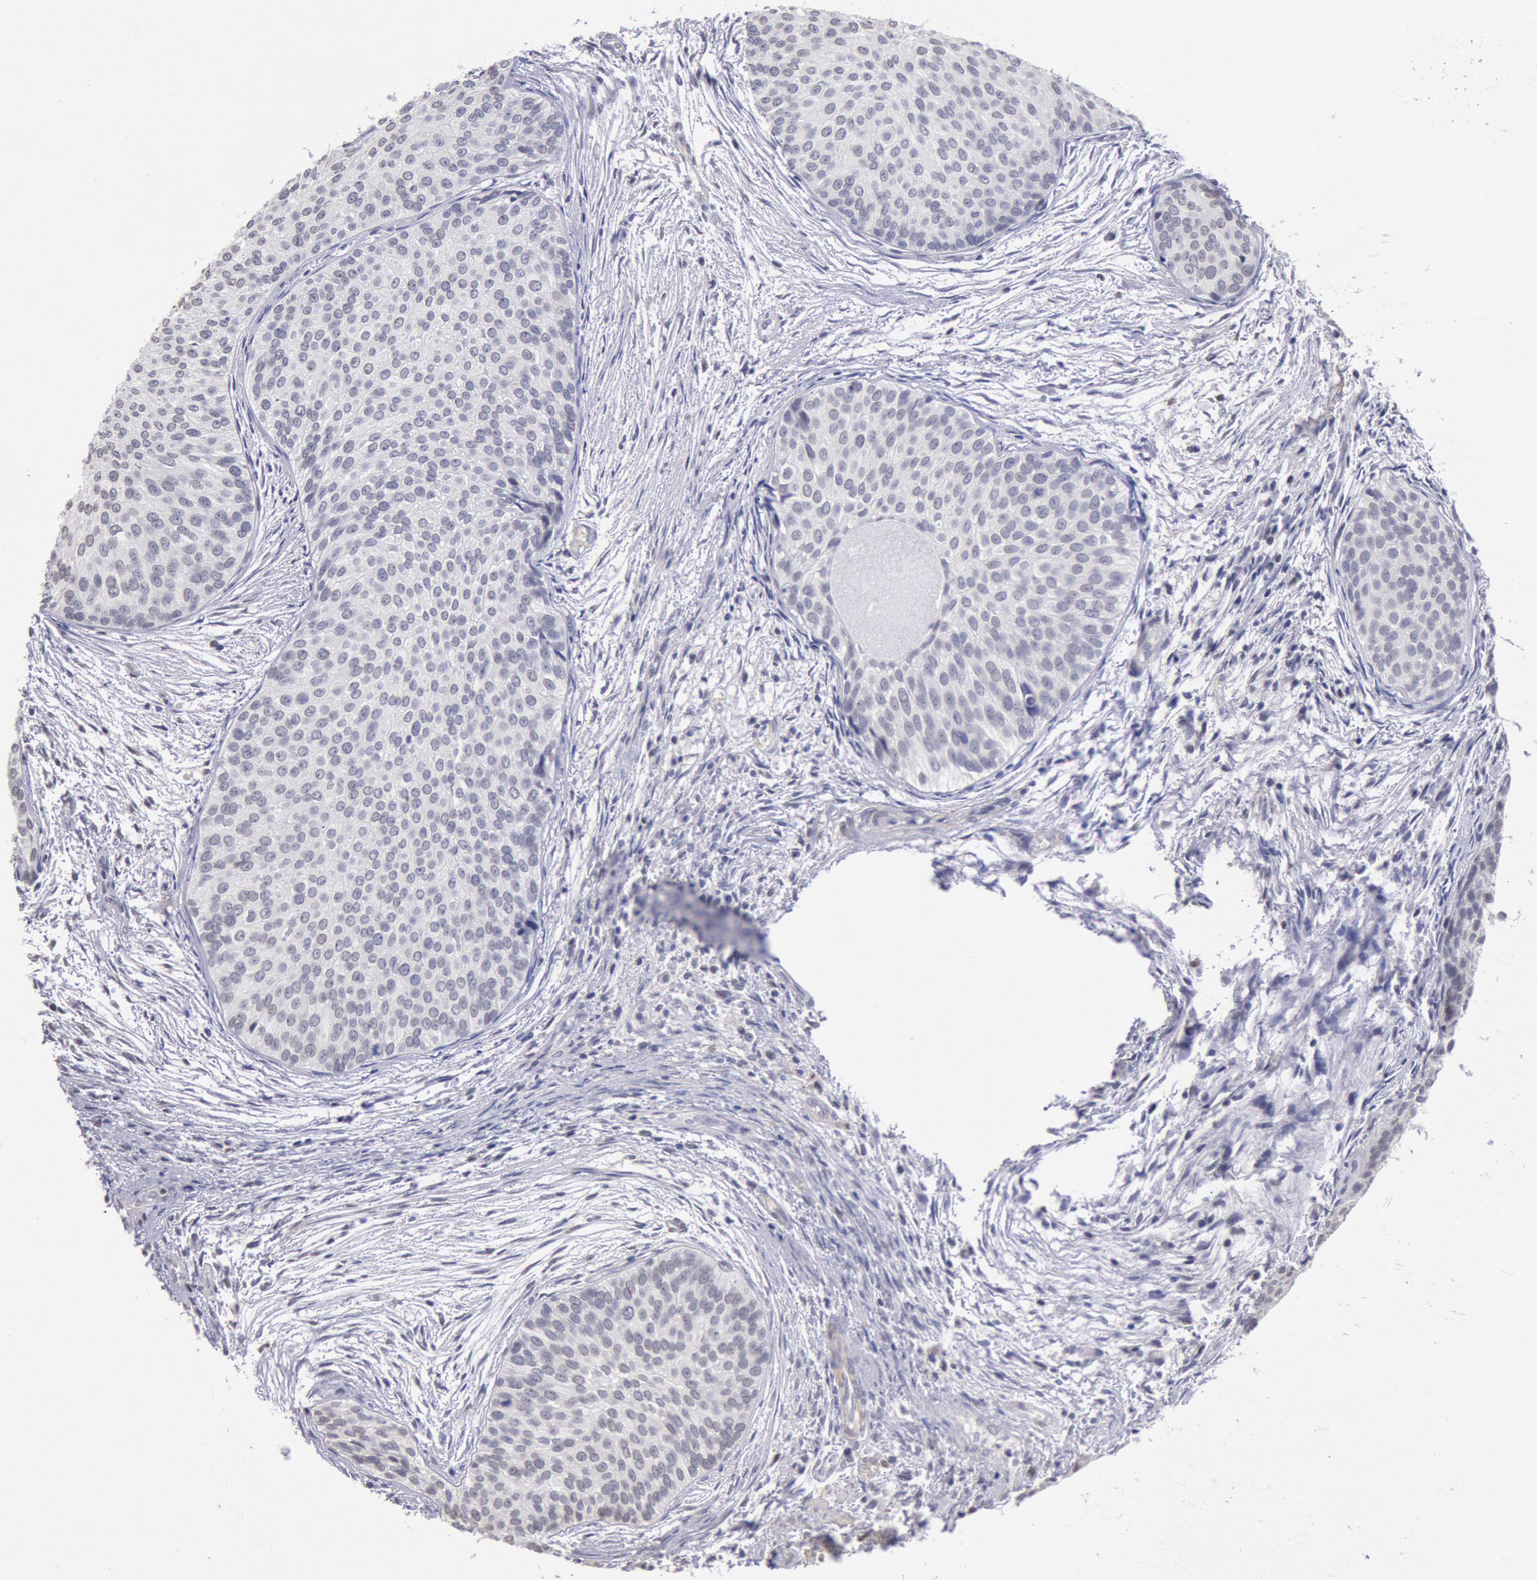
{"staining": {"intensity": "weak", "quantity": "<25%", "location": "cytoplasmic/membranous"}, "tissue": "urothelial cancer", "cell_type": "Tumor cells", "image_type": "cancer", "snomed": [{"axis": "morphology", "description": "Urothelial carcinoma, Low grade"}, {"axis": "topography", "description": "Urinary bladder"}], "caption": "IHC photomicrograph of human urothelial carcinoma (low-grade) stained for a protein (brown), which reveals no positivity in tumor cells.", "gene": "MYH7", "patient": {"sex": "male", "age": 84}}